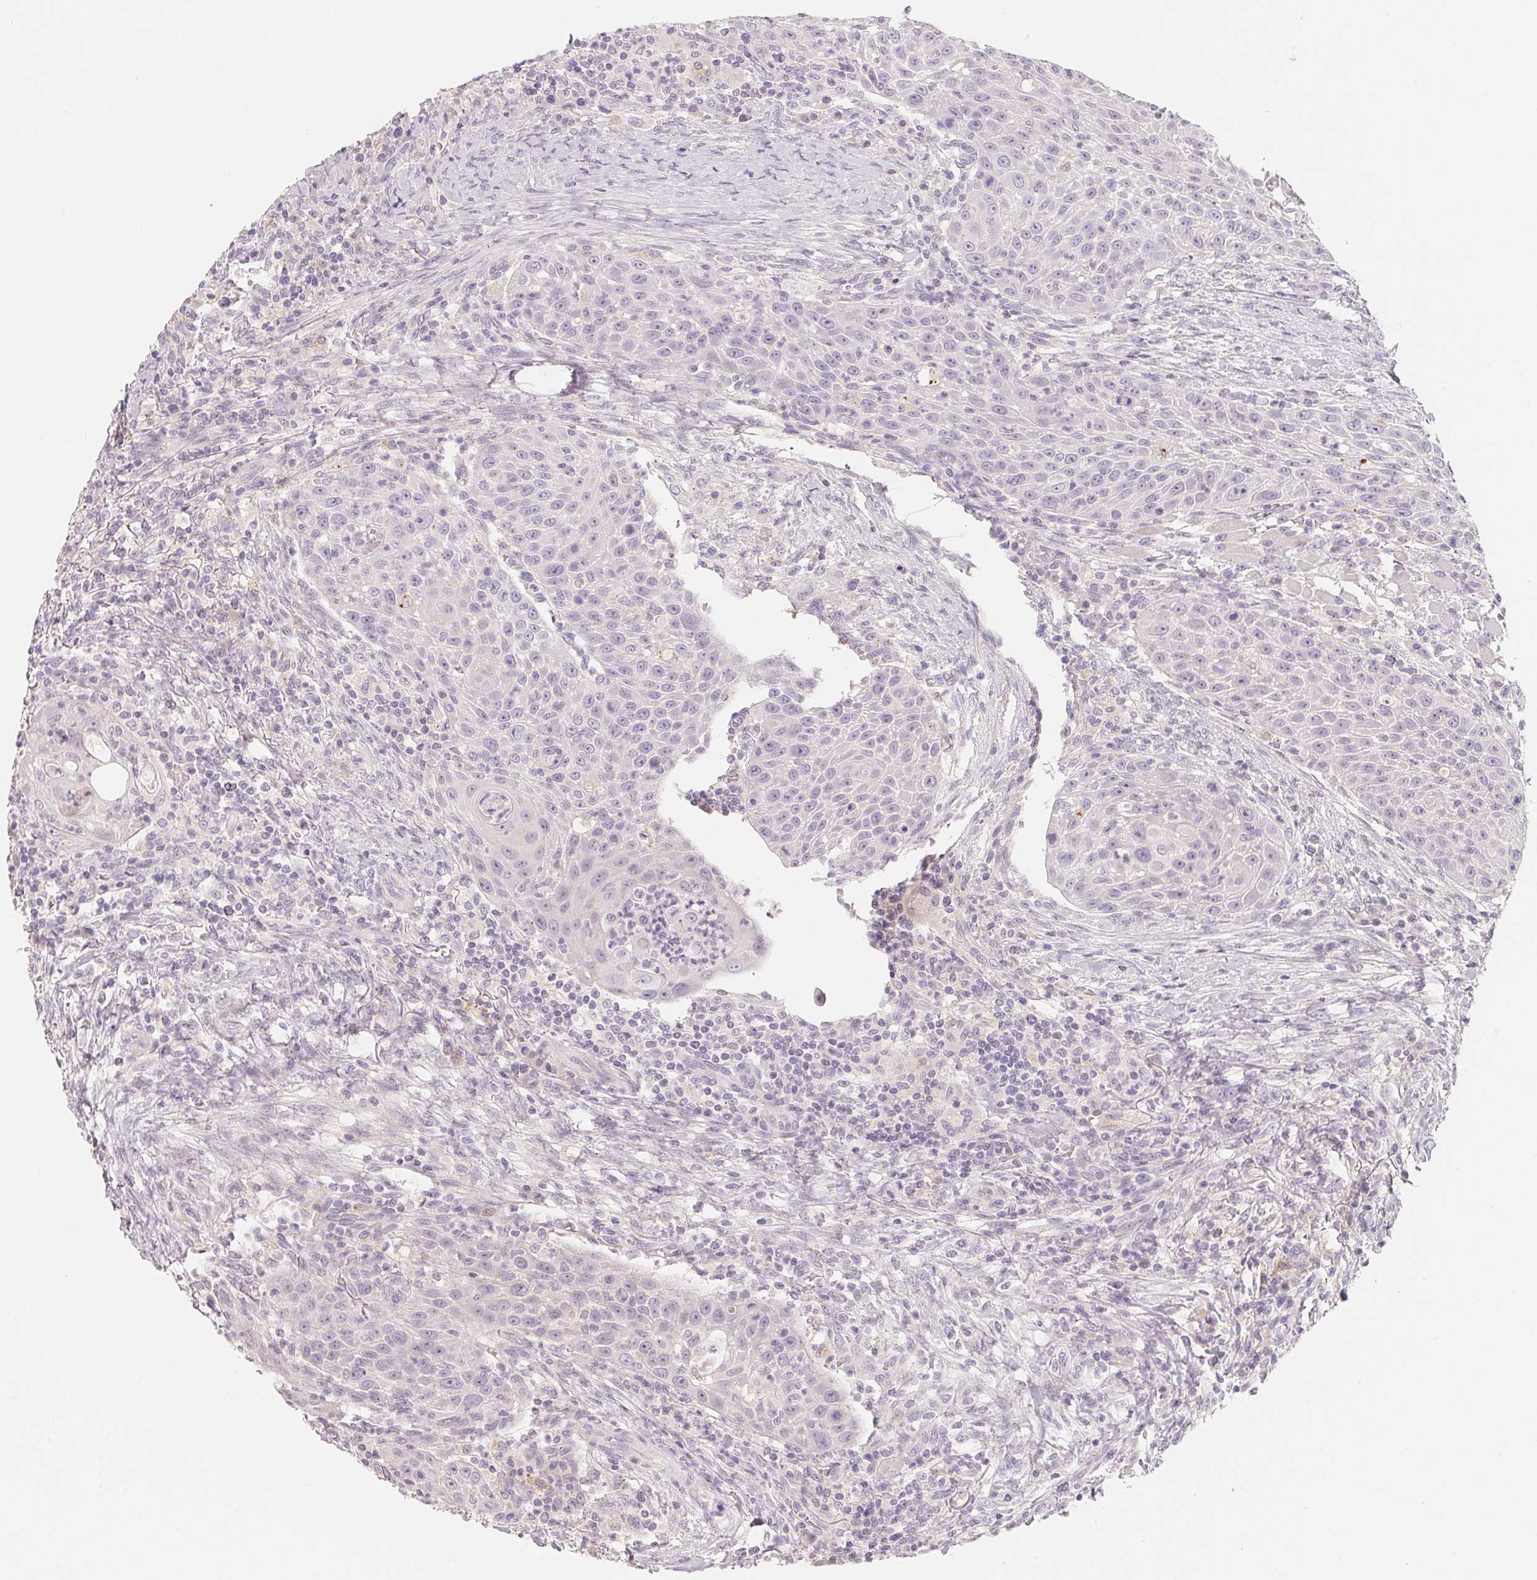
{"staining": {"intensity": "negative", "quantity": "none", "location": "none"}, "tissue": "head and neck cancer", "cell_type": "Tumor cells", "image_type": "cancer", "snomed": [{"axis": "morphology", "description": "Squamous cell carcinoma, NOS"}, {"axis": "topography", "description": "Head-Neck"}], "caption": "Head and neck squamous cell carcinoma was stained to show a protein in brown. There is no significant staining in tumor cells. (Stains: DAB (3,3'-diaminobenzidine) IHC with hematoxylin counter stain, Microscopy: brightfield microscopy at high magnification).", "gene": "TREH", "patient": {"sex": "male", "age": 69}}